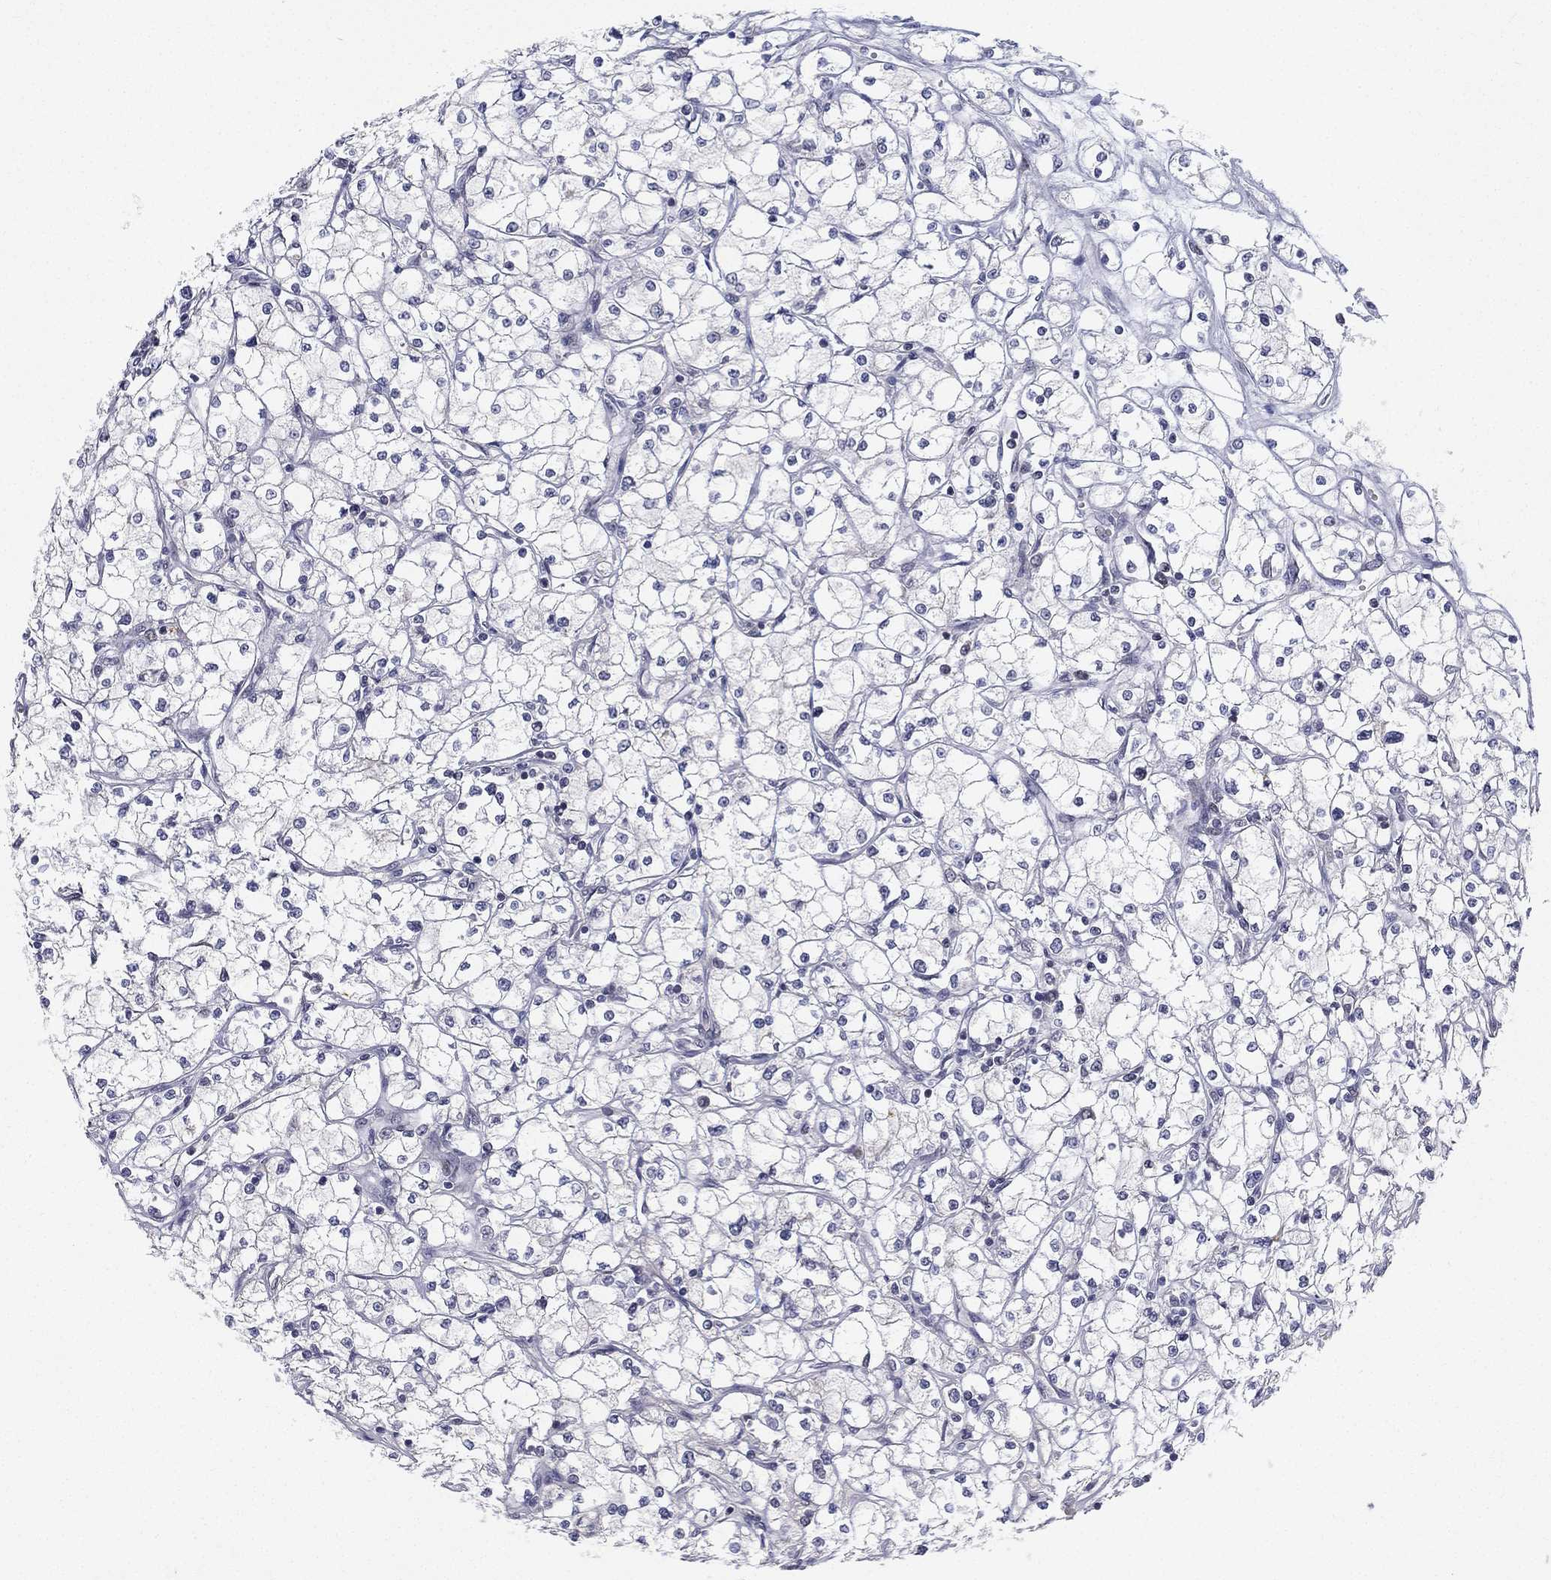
{"staining": {"intensity": "negative", "quantity": "none", "location": "none"}, "tissue": "renal cancer", "cell_type": "Tumor cells", "image_type": "cancer", "snomed": [{"axis": "morphology", "description": "Adenocarcinoma, NOS"}, {"axis": "topography", "description": "Kidney"}], "caption": "A high-resolution image shows immunohistochemistry (IHC) staining of renal cancer (adenocarcinoma), which demonstrates no significant staining in tumor cells.", "gene": "MS4A8", "patient": {"sex": "male", "age": 67}}